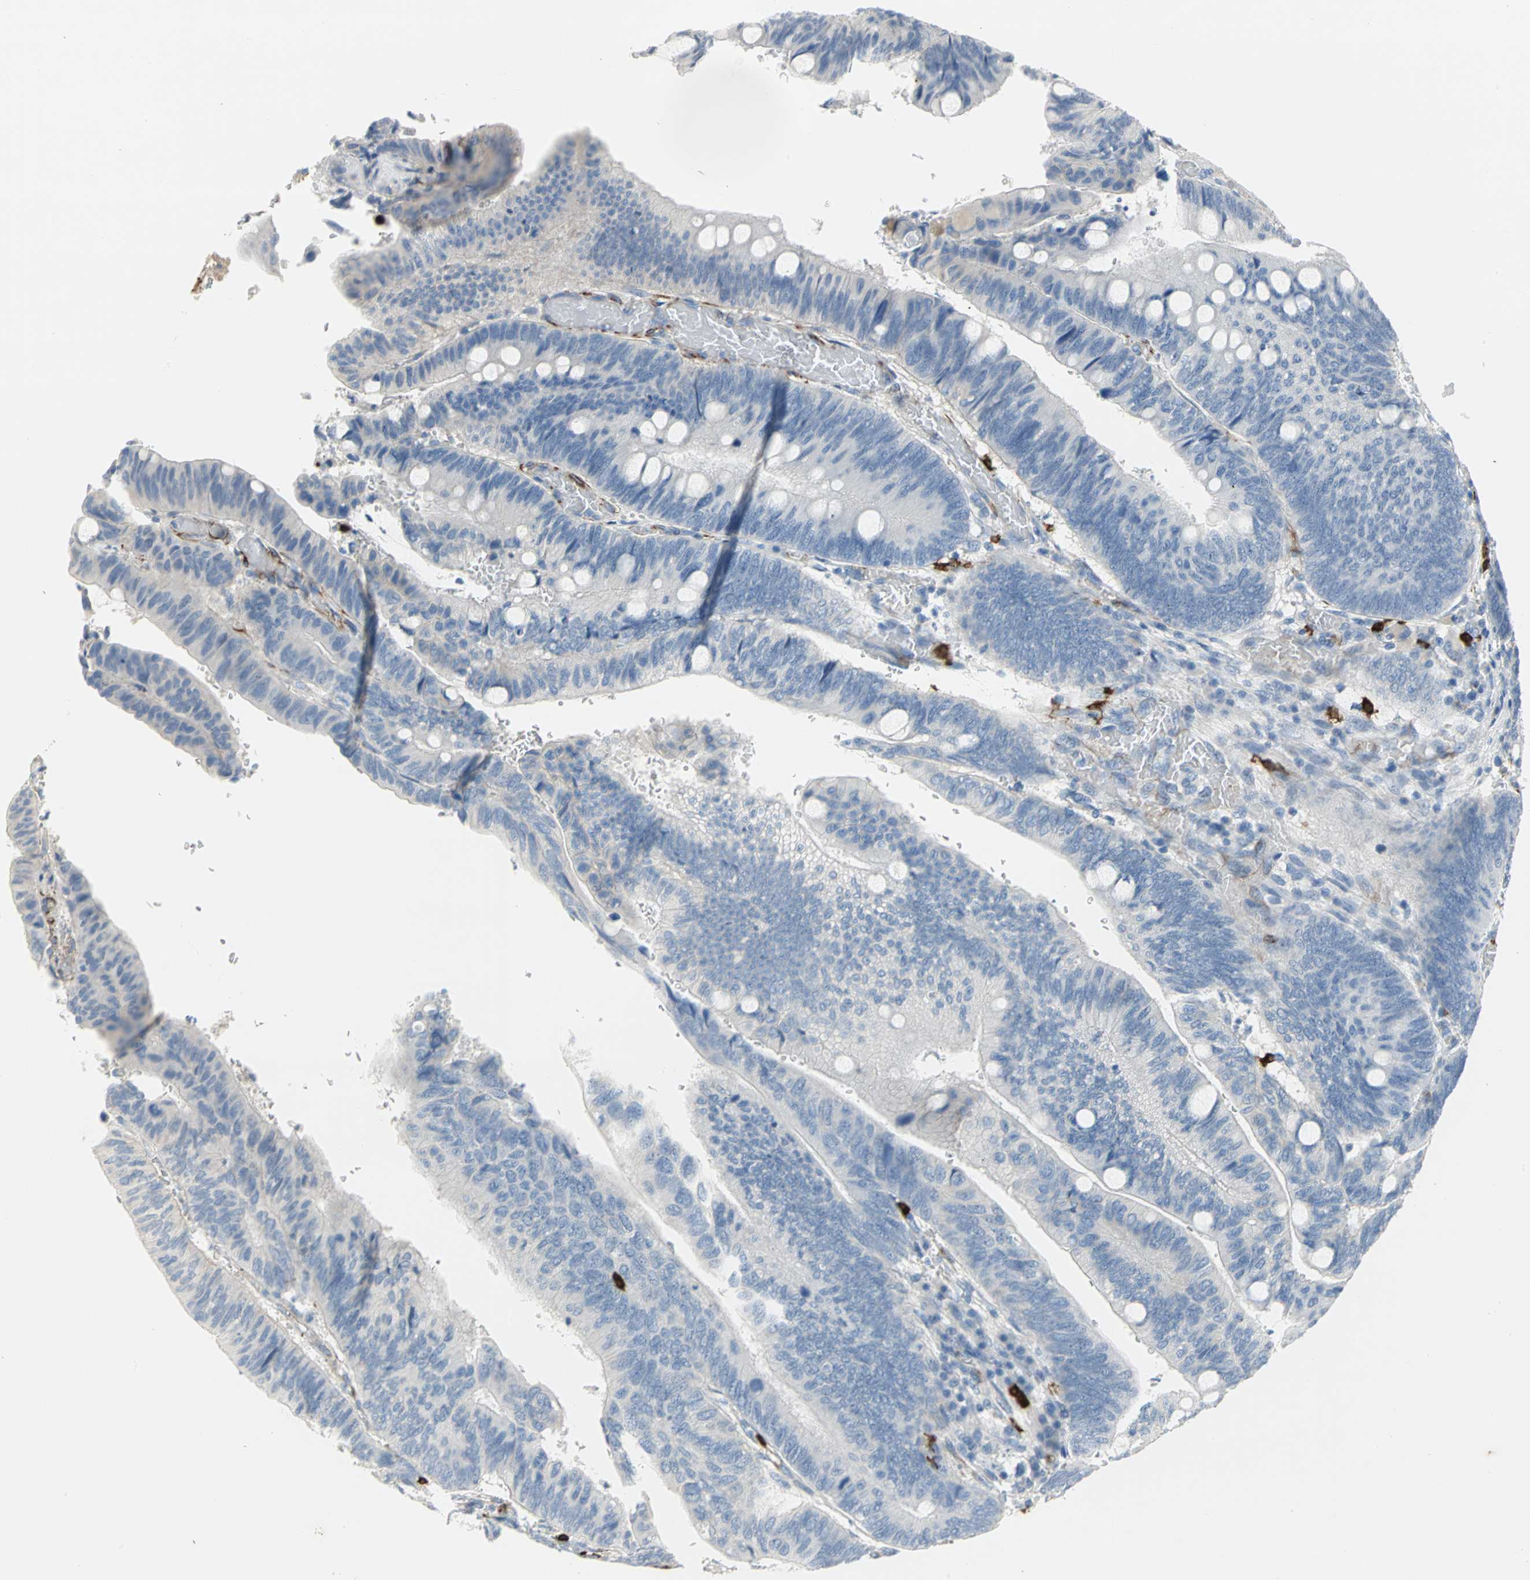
{"staining": {"intensity": "negative", "quantity": "none", "location": "none"}, "tissue": "colorectal cancer", "cell_type": "Tumor cells", "image_type": "cancer", "snomed": [{"axis": "morphology", "description": "Normal tissue, NOS"}, {"axis": "morphology", "description": "Adenocarcinoma, NOS"}, {"axis": "topography", "description": "Rectum"}], "caption": "Human adenocarcinoma (colorectal) stained for a protein using immunohistochemistry (IHC) reveals no expression in tumor cells.", "gene": "ALOX15", "patient": {"sex": "male", "age": 92}}